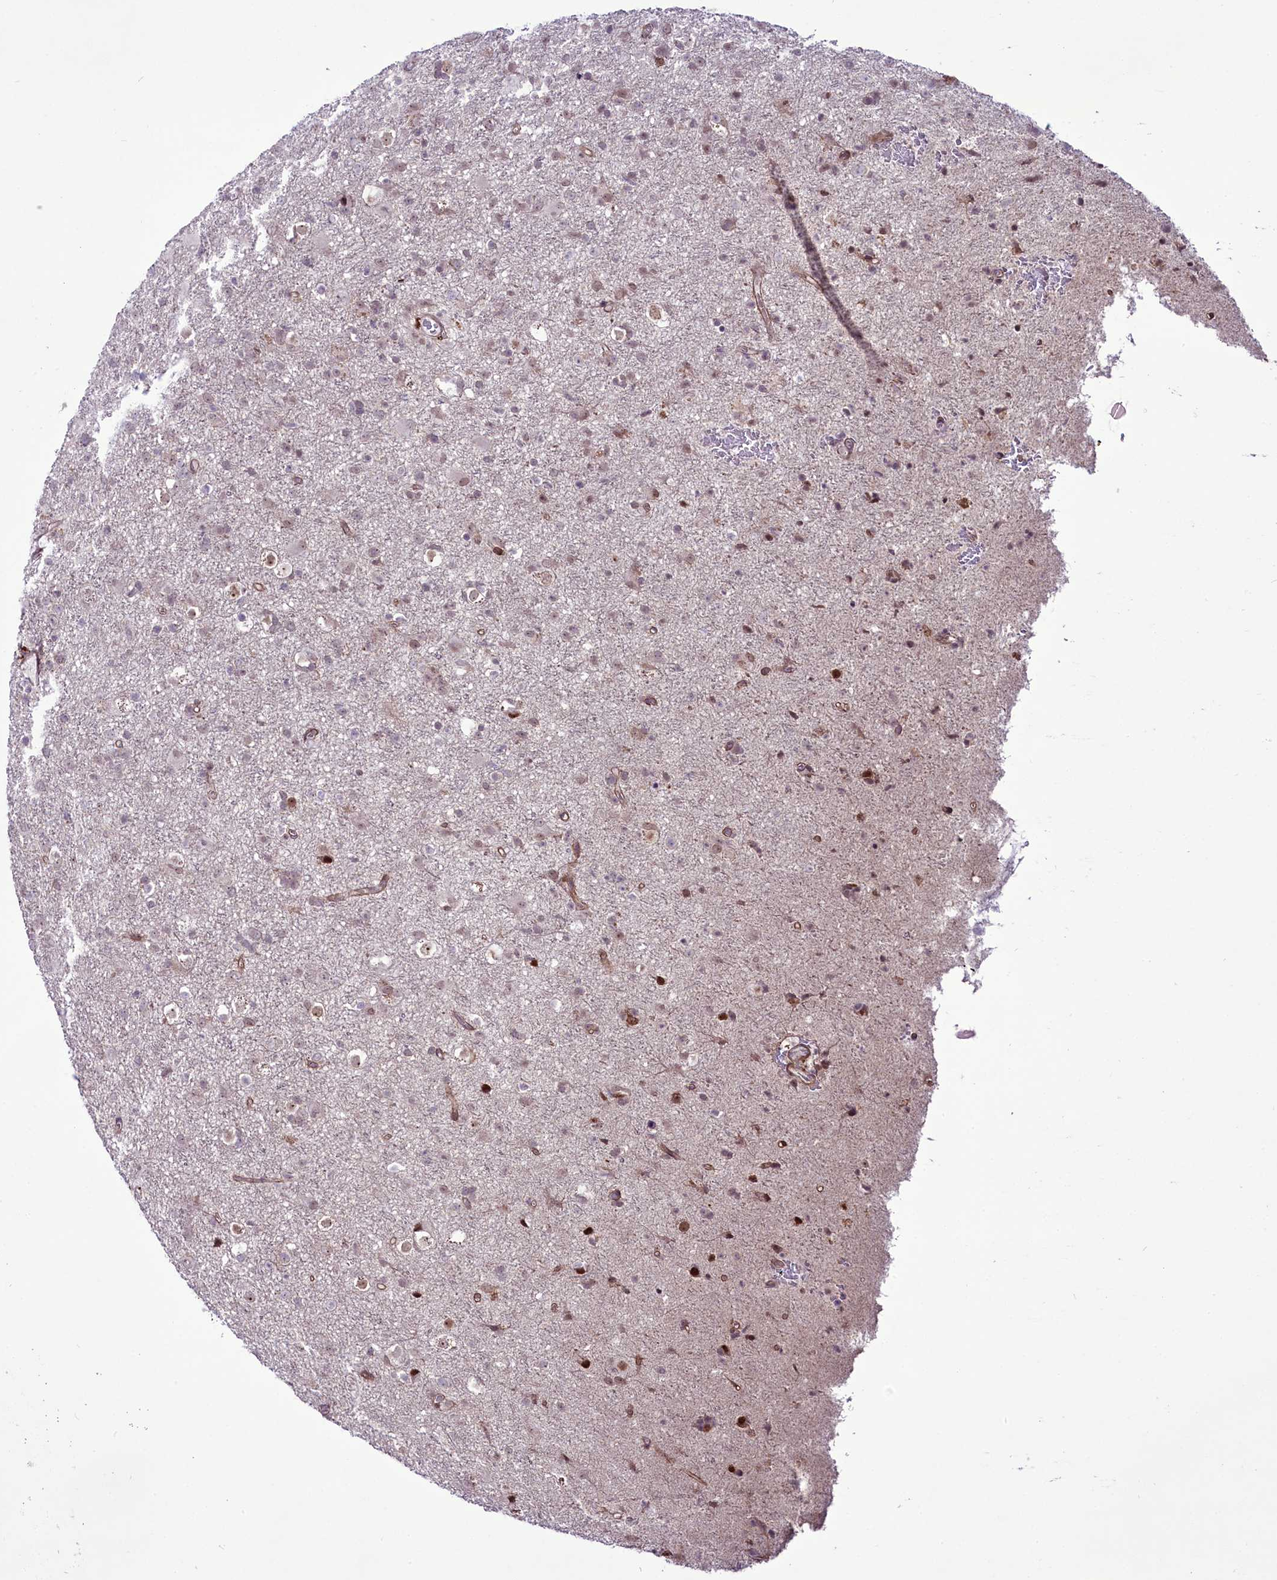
{"staining": {"intensity": "weak", "quantity": "<25%", "location": "nuclear"}, "tissue": "glioma", "cell_type": "Tumor cells", "image_type": "cancer", "snomed": [{"axis": "morphology", "description": "Glioma, malignant, Low grade"}, {"axis": "topography", "description": "Brain"}], "caption": "Protein analysis of glioma exhibits no significant staining in tumor cells.", "gene": "RSBN1", "patient": {"sex": "male", "age": 65}}